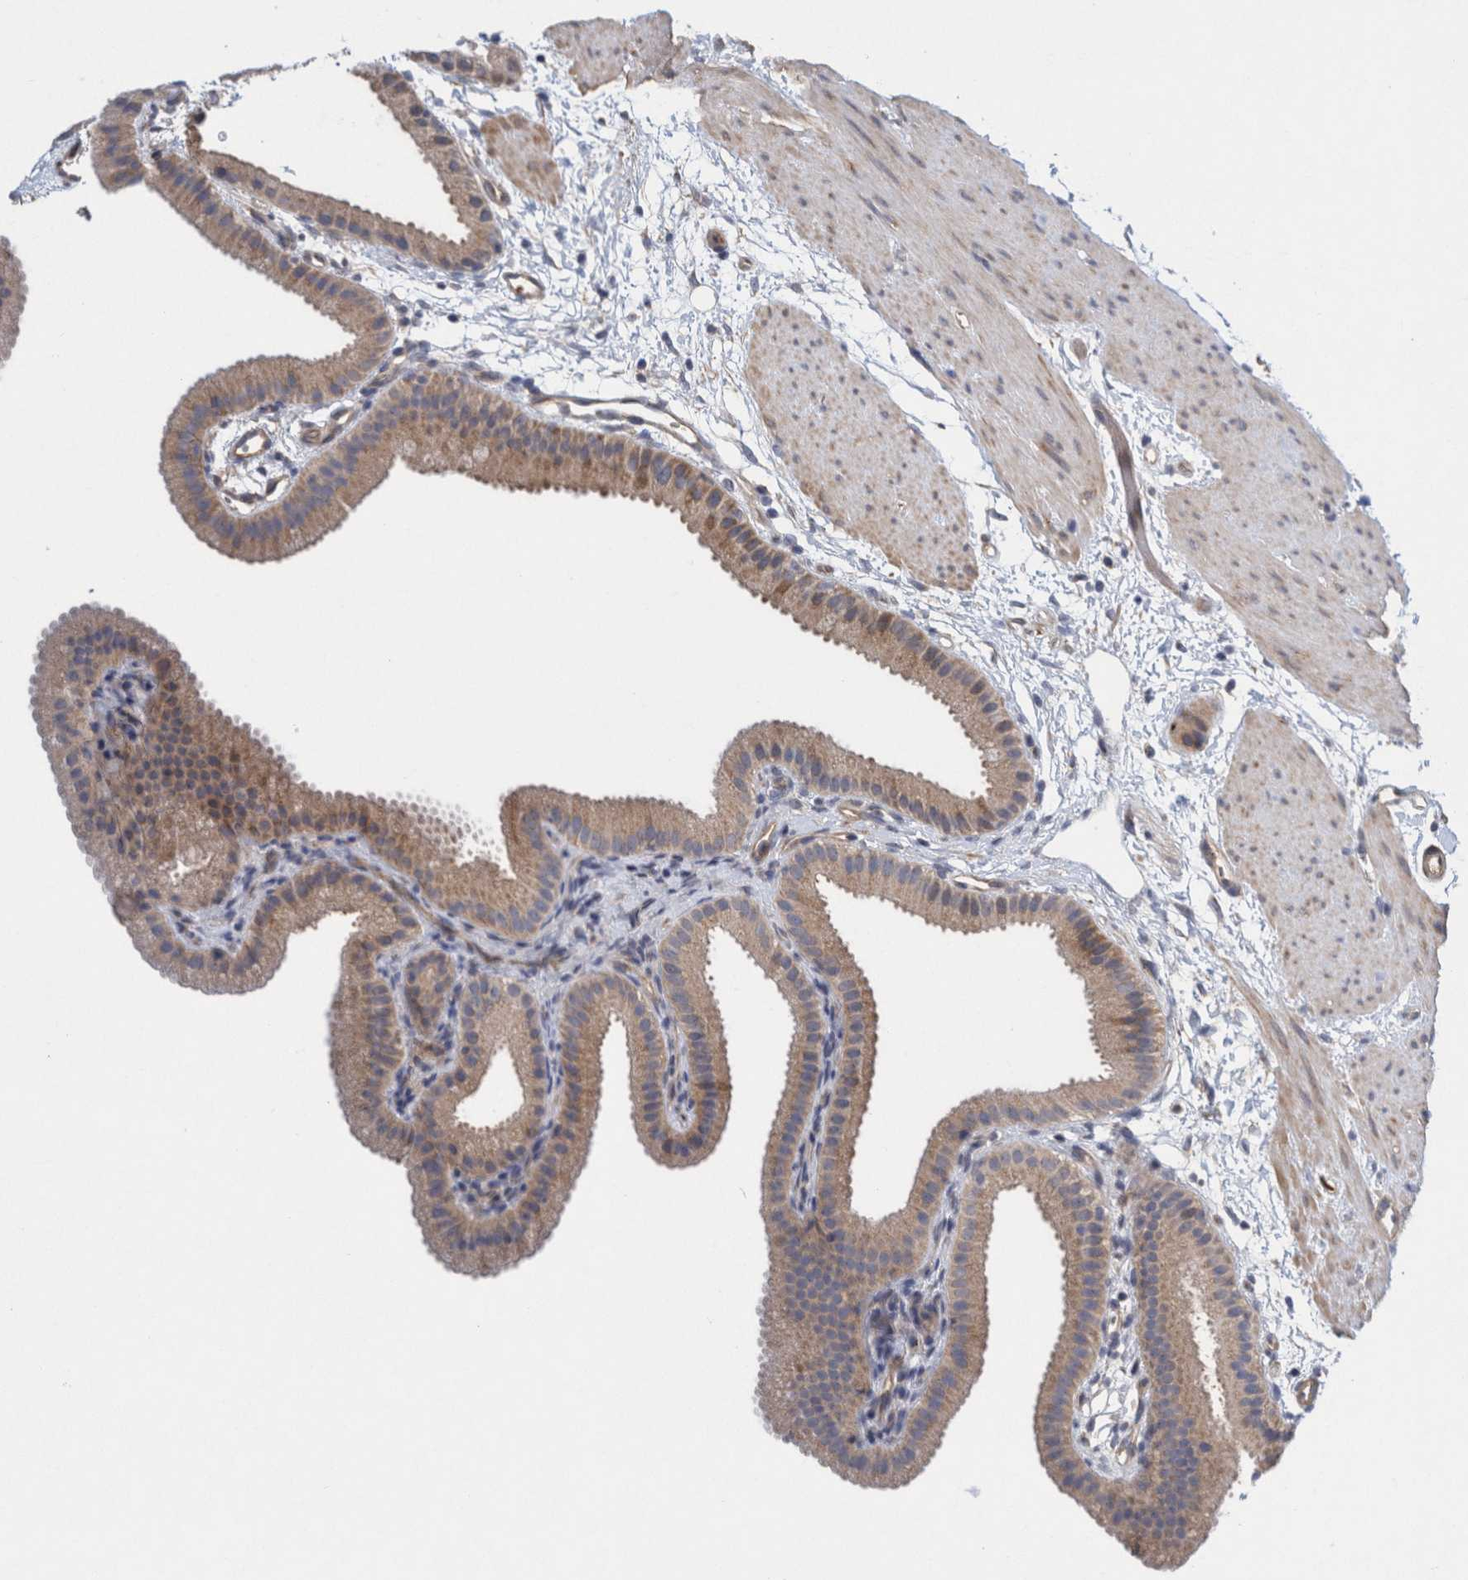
{"staining": {"intensity": "weak", "quantity": ">75%", "location": "cytoplasmic/membranous"}, "tissue": "gallbladder", "cell_type": "Glandular cells", "image_type": "normal", "snomed": [{"axis": "morphology", "description": "Normal tissue, NOS"}, {"axis": "topography", "description": "Gallbladder"}], "caption": "Protein expression analysis of unremarkable human gallbladder reveals weak cytoplasmic/membranous positivity in about >75% of glandular cells.", "gene": "ZNF324B", "patient": {"sex": "female", "age": 64}}